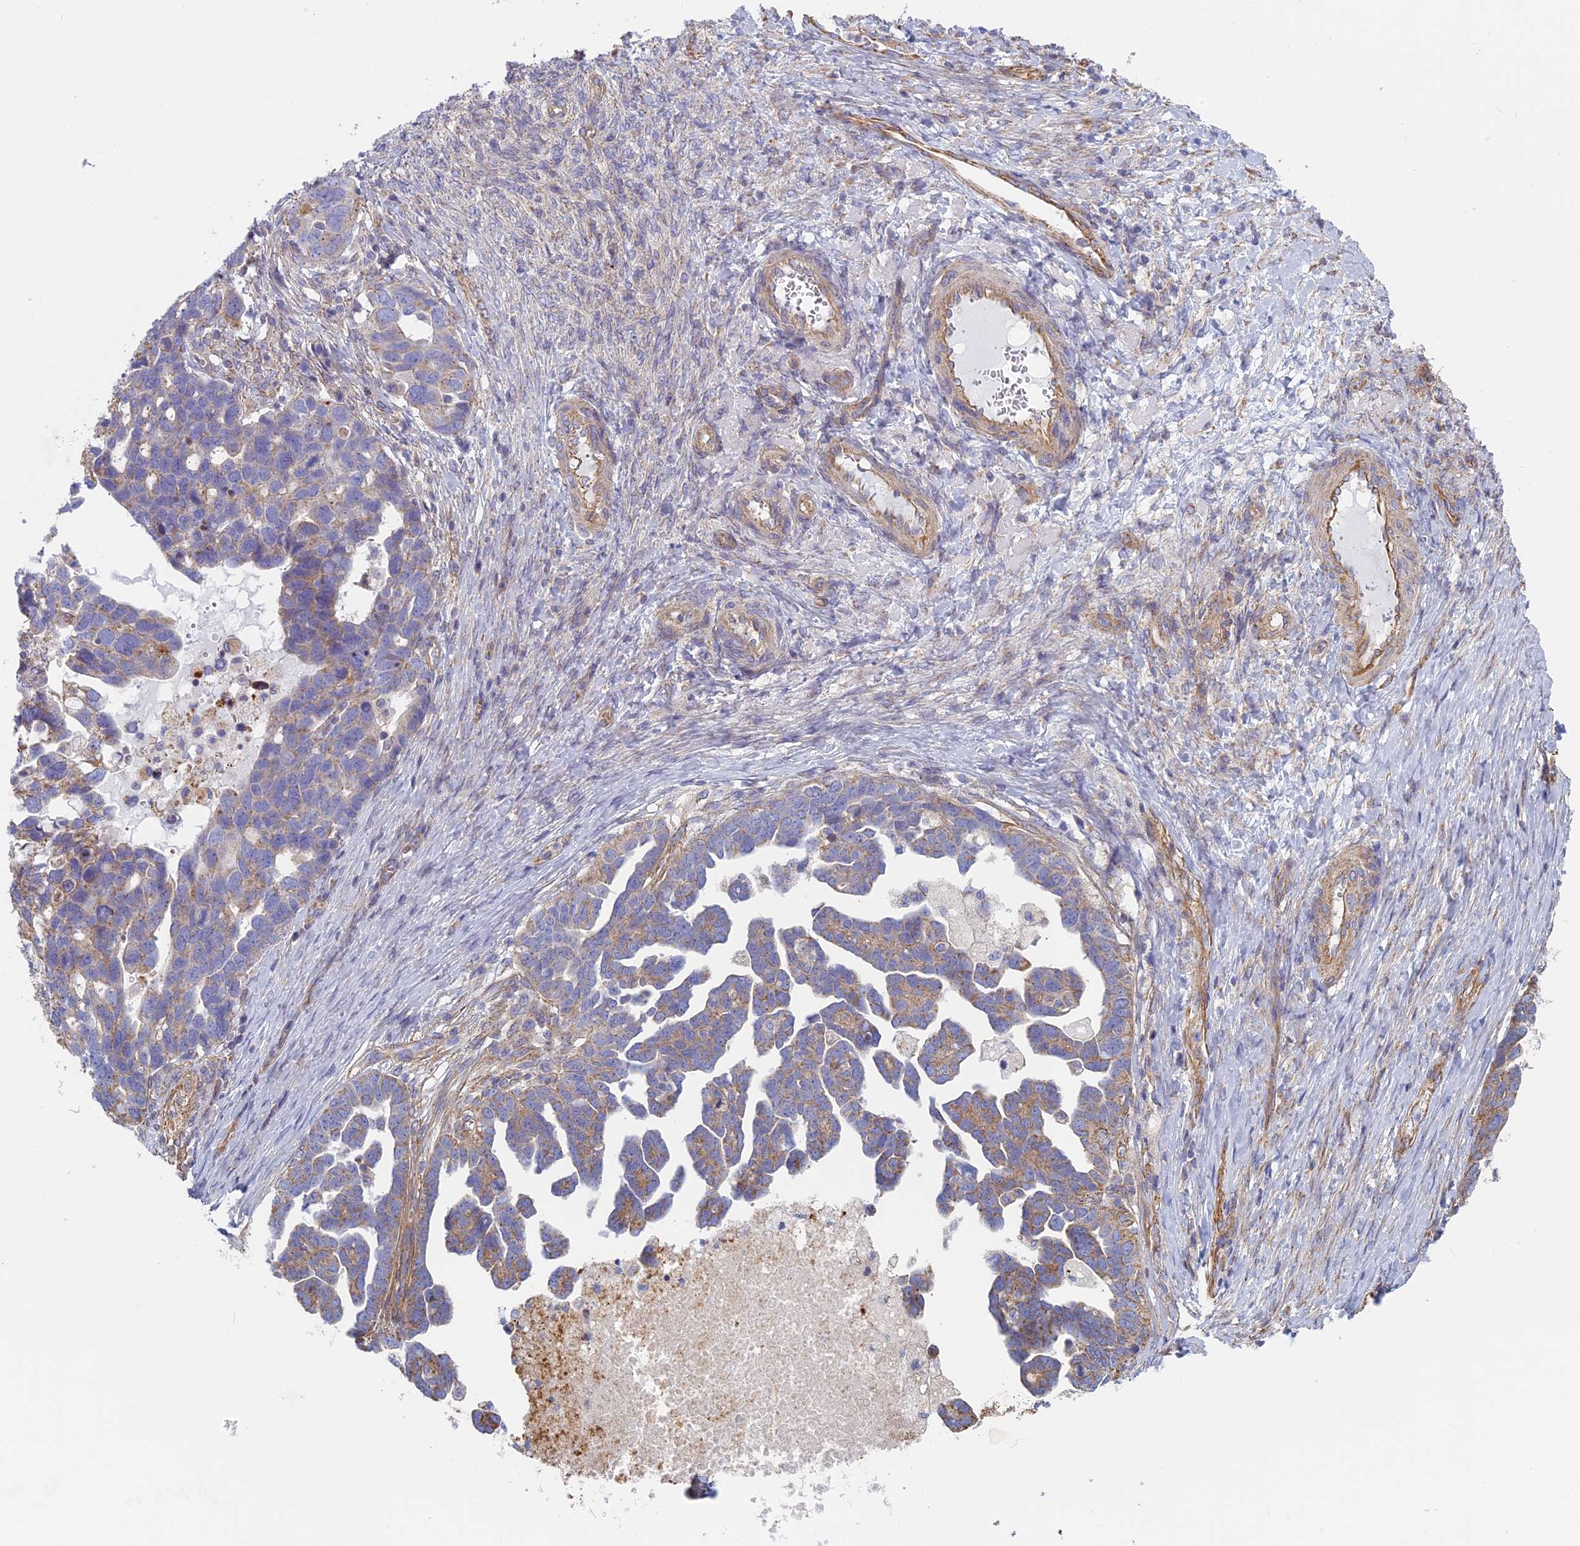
{"staining": {"intensity": "weak", "quantity": "25%-75%", "location": "cytoplasmic/membranous"}, "tissue": "ovarian cancer", "cell_type": "Tumor cells", "image_type": "cancer", "snomed": [{"axis": "morphology", "description": "Cystadenocarcinoma, serous, NOS"}, {"axis": "topography", "description": "Ovary"}], "caption": "An immunohistochemistry (IHC) micrograph of neoplastic tissue is shown. Protein staining in brown labels weak cytoplasmic/membranous positivity in ovarian serous cystadenocarcinoma within tumor cells.", "gene": "DDA1", "patient": {"sex": "female", "age": 54}}